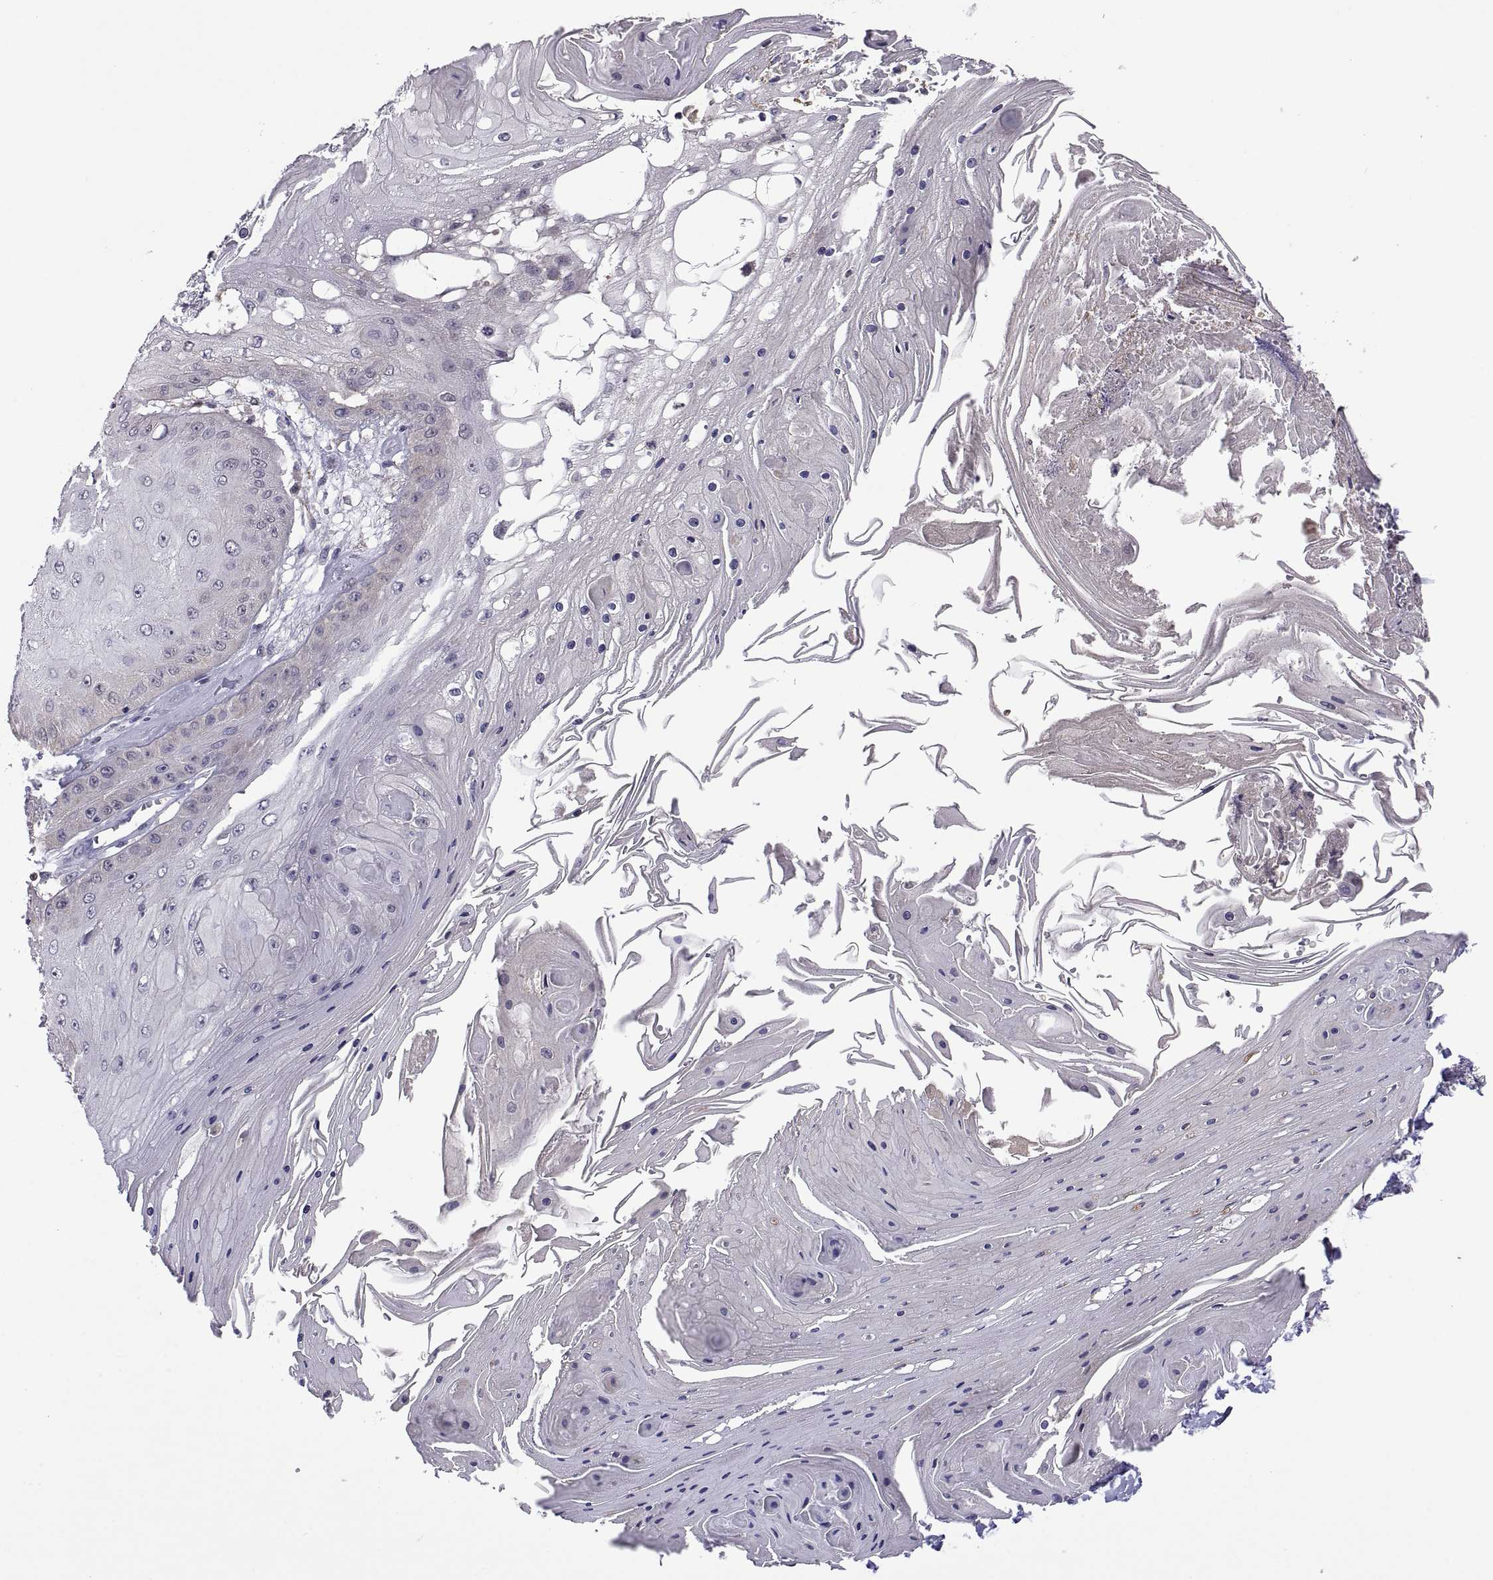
{"staining": {"intensity": "negative", "quantity": "none", "location": "none"}, "tissue": "skin cancer", "cell_type": "Tumor cells", "image_type": "cancer", "snomed": [{"axis": "morphology", "description": "Squamous cell carcinoma, NOS"}, {"axis": "topography", "description": "Skin"}], "caption": "This is an IHC micrograph of human skin cancer (squamous cell carcinoma). There is no expression in tumor cells.", "gene": "FGF9", "patient": {"sex": "male", "age": 70}}